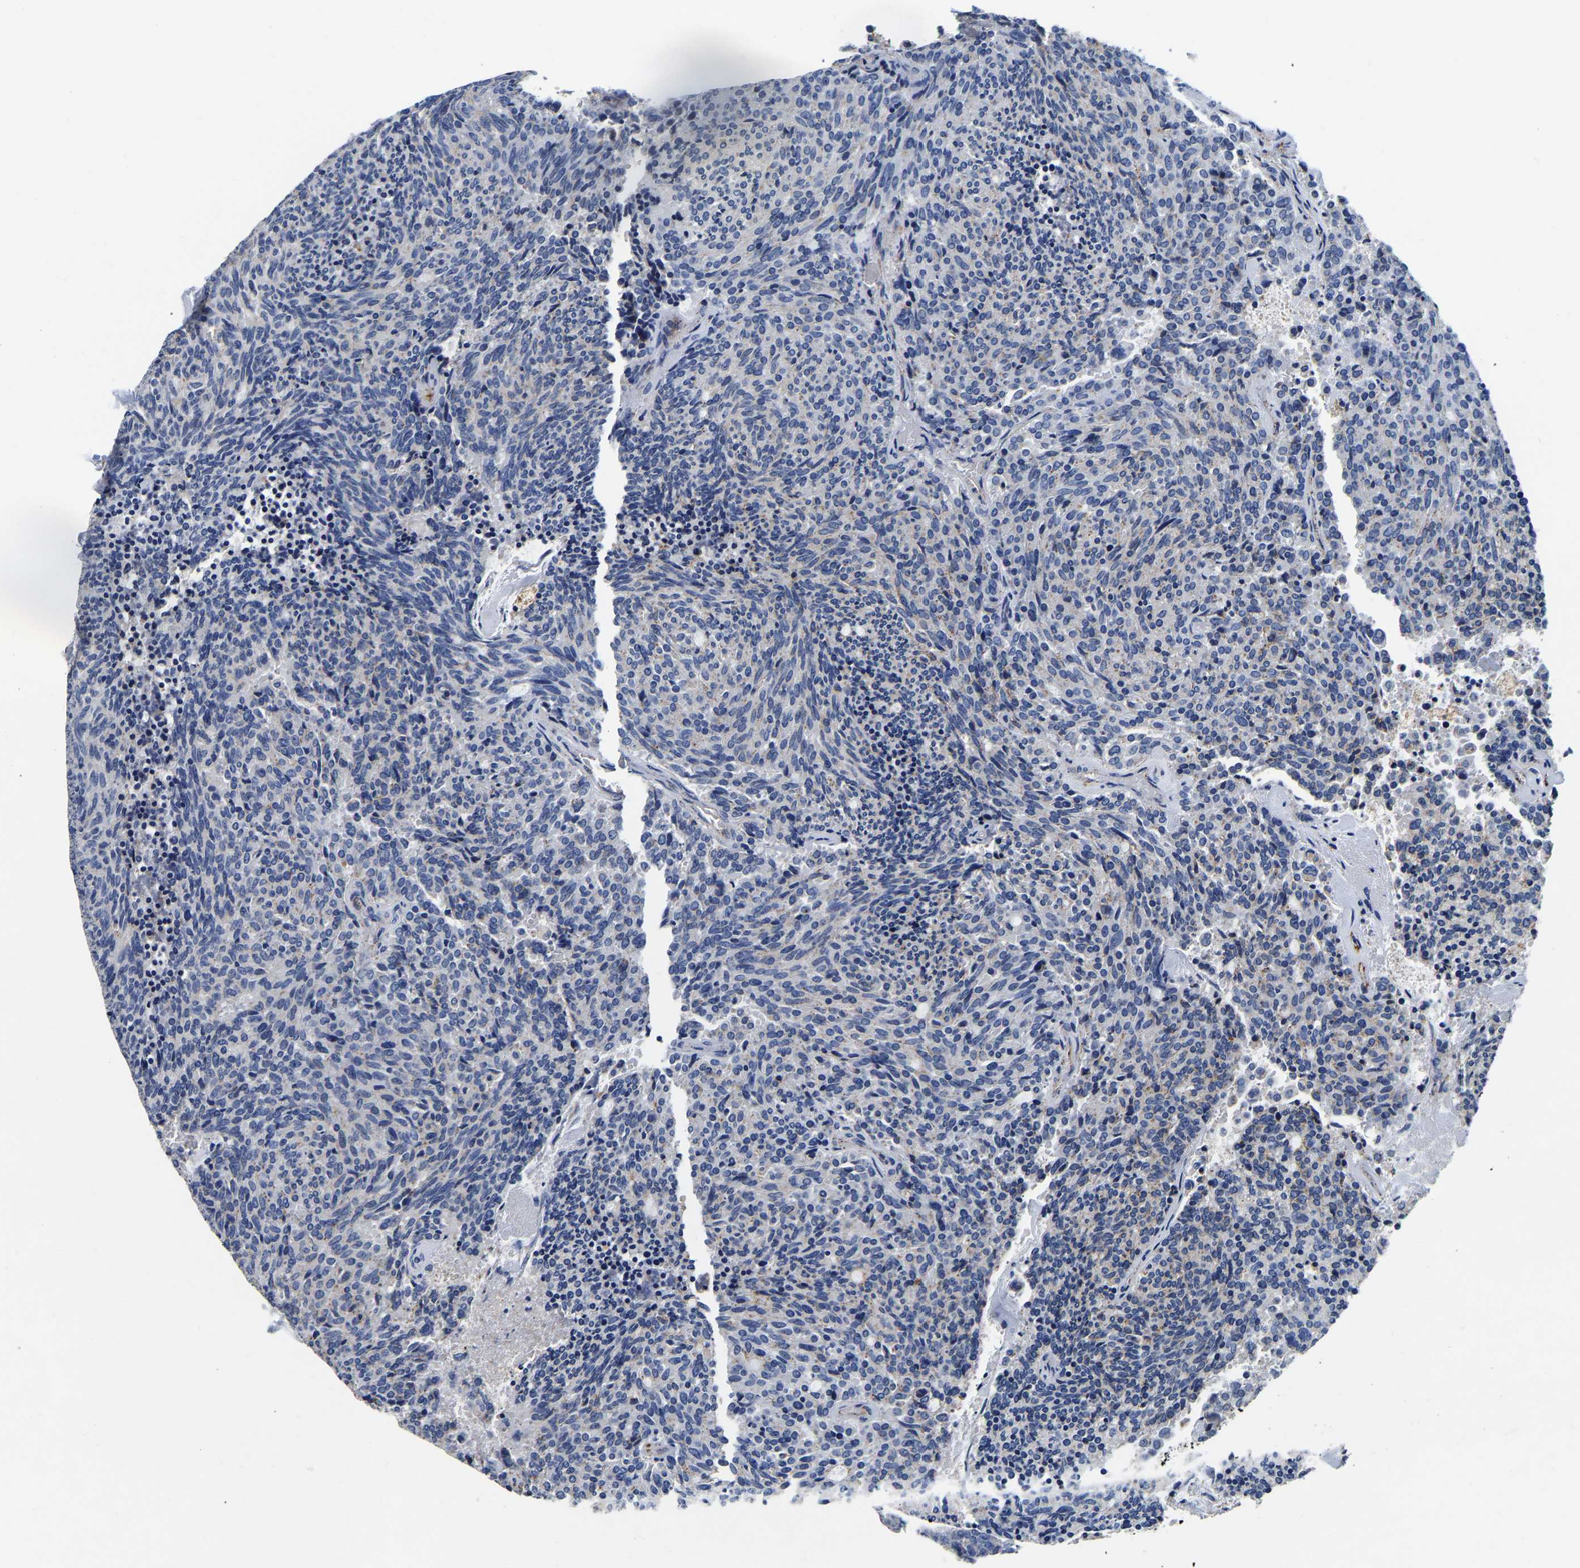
{"staining": {"intensity": "negative", "quantity": "none", "location": "none"}, "tissue": "carcinoid", "cell_type": "Tumor cells", "image_type": "cancer", "snomed": [{"axis": "morphology", "description": "Carcinoid, malignant, NOS"}, {"axis": "topography", "description": "Pancreas"}], "caption": "Immunohistochemistry histopathology image of neoplastic tissue: carcinoid stained with DAB (3,3'-diaminobenzidine) reveals no significant protein expression in tumor cells.", "gene": "GRN", "patient": {"sex": "female", "age": 54}}